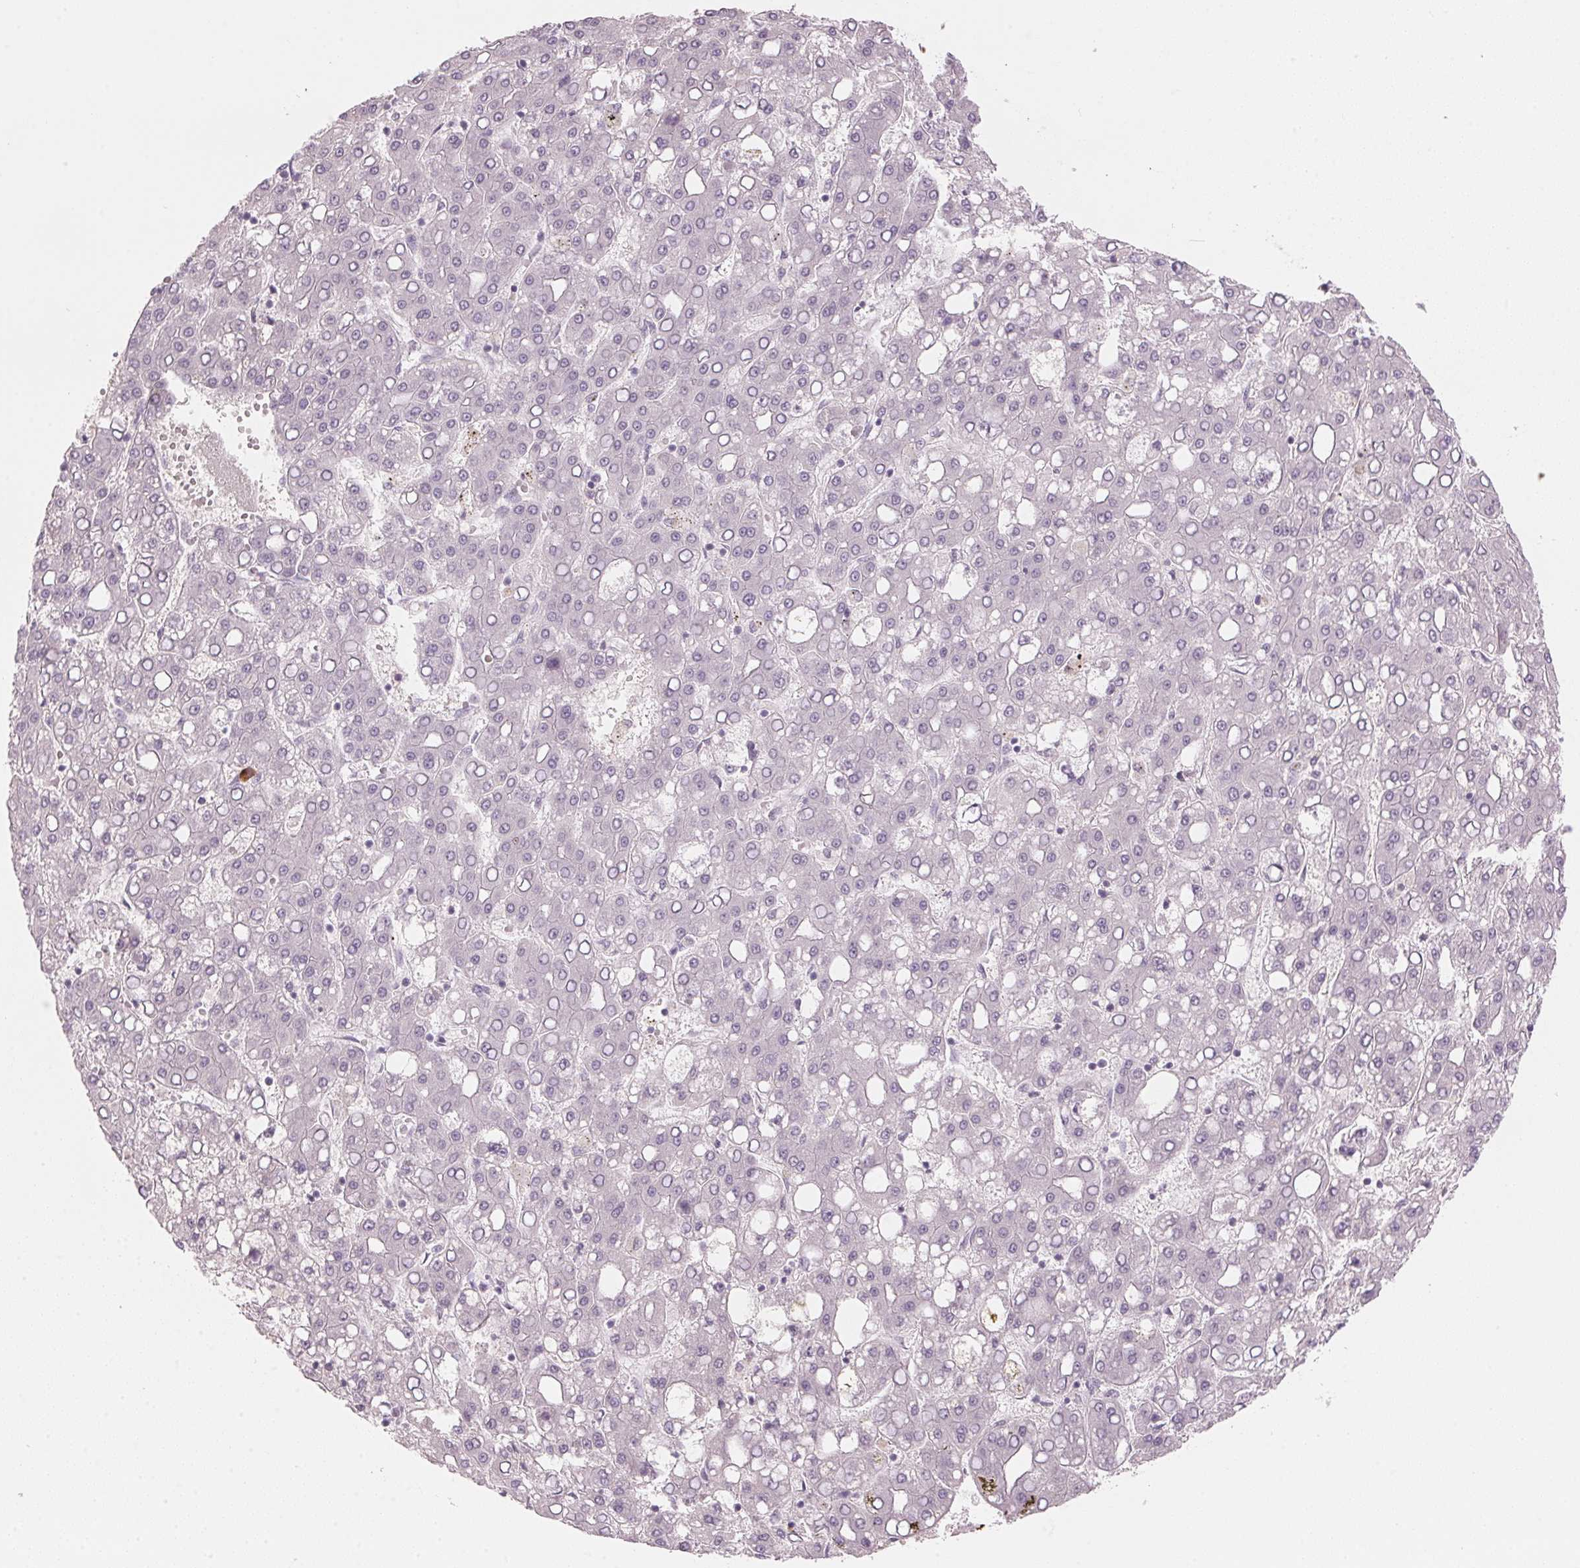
{"staining": {"intensity": "negative", "quantity": "none", "location": "none"}, "tissue": "liver cancer", "cell_type": "Tumor cells", "image_type": "cancer", "snomed": [{"axis": "morphology", "description": "Carcinoma, Hepatocellular, NOS"}, {"axis": "topography", "description": "Liver"}], "caption": "Immunohistochemistry (IHC) of hepatocellular carcinoma (liver) reveals no expression in tumor cells.", "gene": "SCTR", "patient": {"sex": "male", "age": 65}}